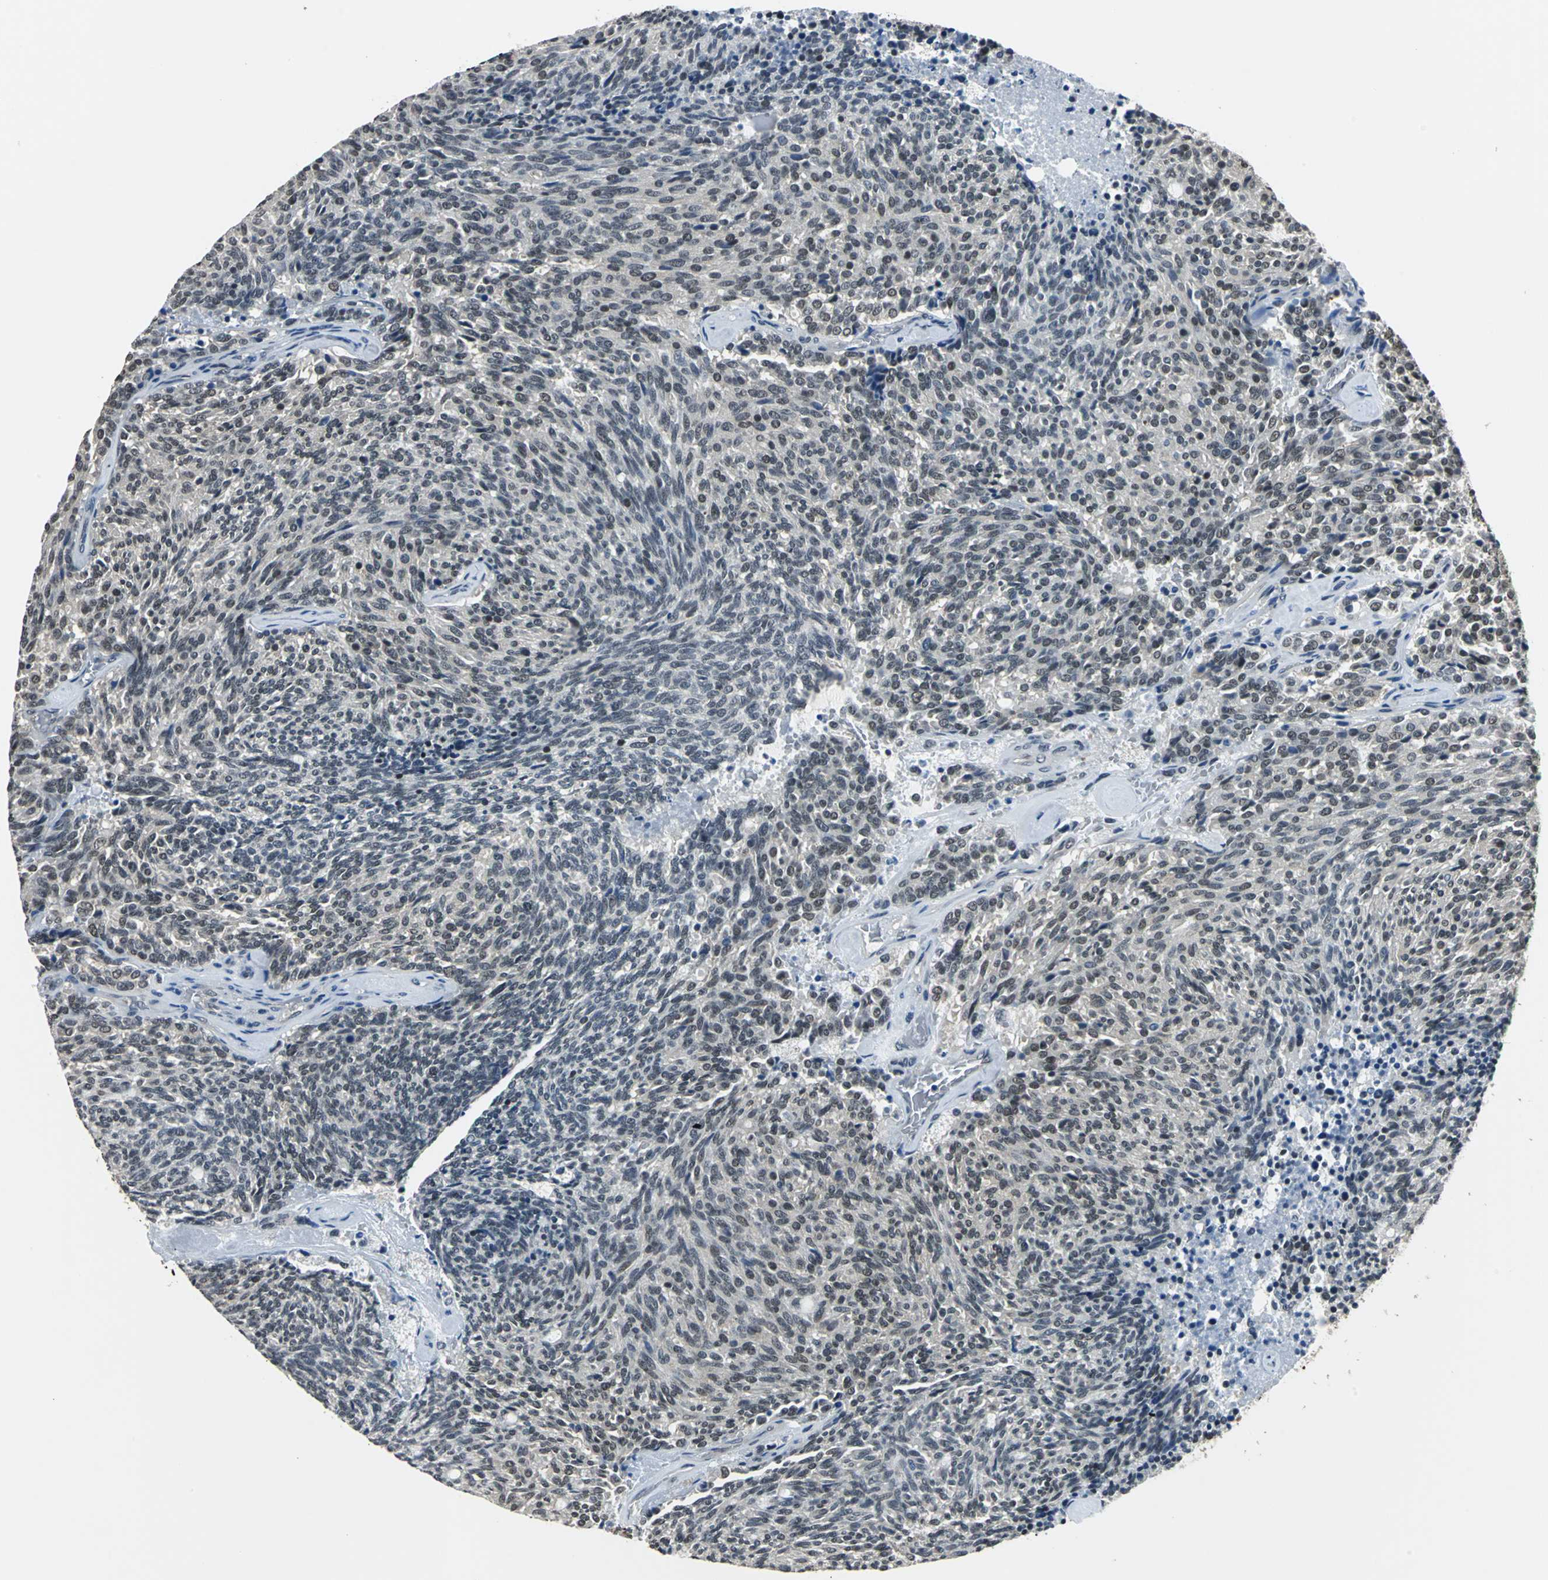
{"staining": {"intensity": "weak", "quantity": "25%-75%", "location": "nuclear"}, "tissue": "carcinoid", "cell_type": "Tumor cells", "image_type": "cancer", "snomed": [{"axis": "morphology", "description": "Carcinoid, malignant, NOS"}, {"axis": "topography", "description": "Pancreas"}], "caption": "Carcinoid was stained to show a protein in brown. There is low levels of weak nuclear positivity in about 25%-75% of tumor cells. Nuclei are stained in blue.", "gene": "RBM14", "patient": {"sex": "female", "age": 54}}